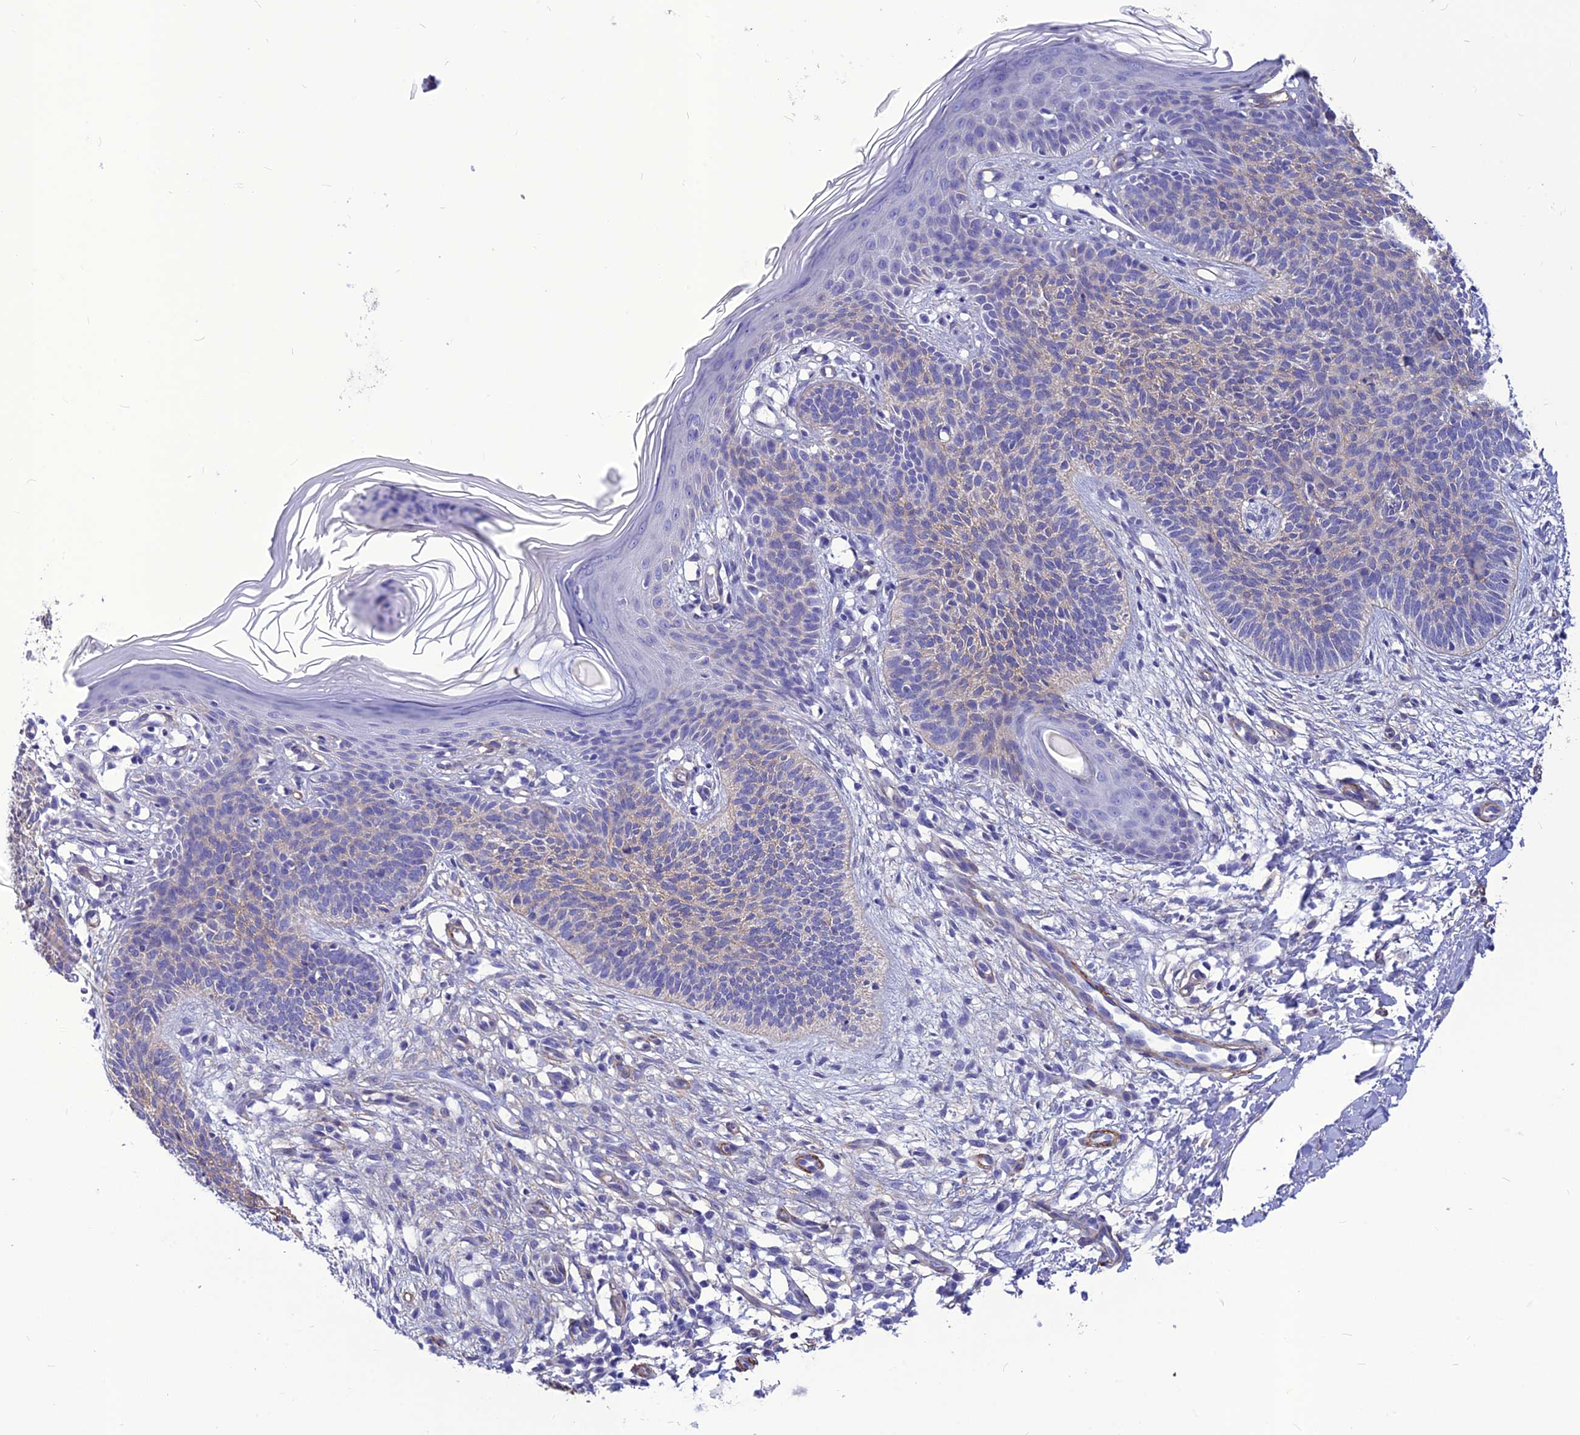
{"staining": {"intensity": "negative", "quantity": "none", "location": "none"}, "tissue": "skin cancer", "cell_type": "Tumor cells", "image_type": "cancer", "snomed": [{"axis": "morphology", "description": "Basal cell carcinoma"}, {"axis": "topography", "description": "Skin"}], "caption": "This micrograph is of skin cancer (basal cell carcinoma) stained with immunohistochemistry to label a protein in brown with the nuclei are counter-stained blue. There is no staining in tumor cells.", "gene": "NKD1", "patient": {"sex": "female", "age": 66}}